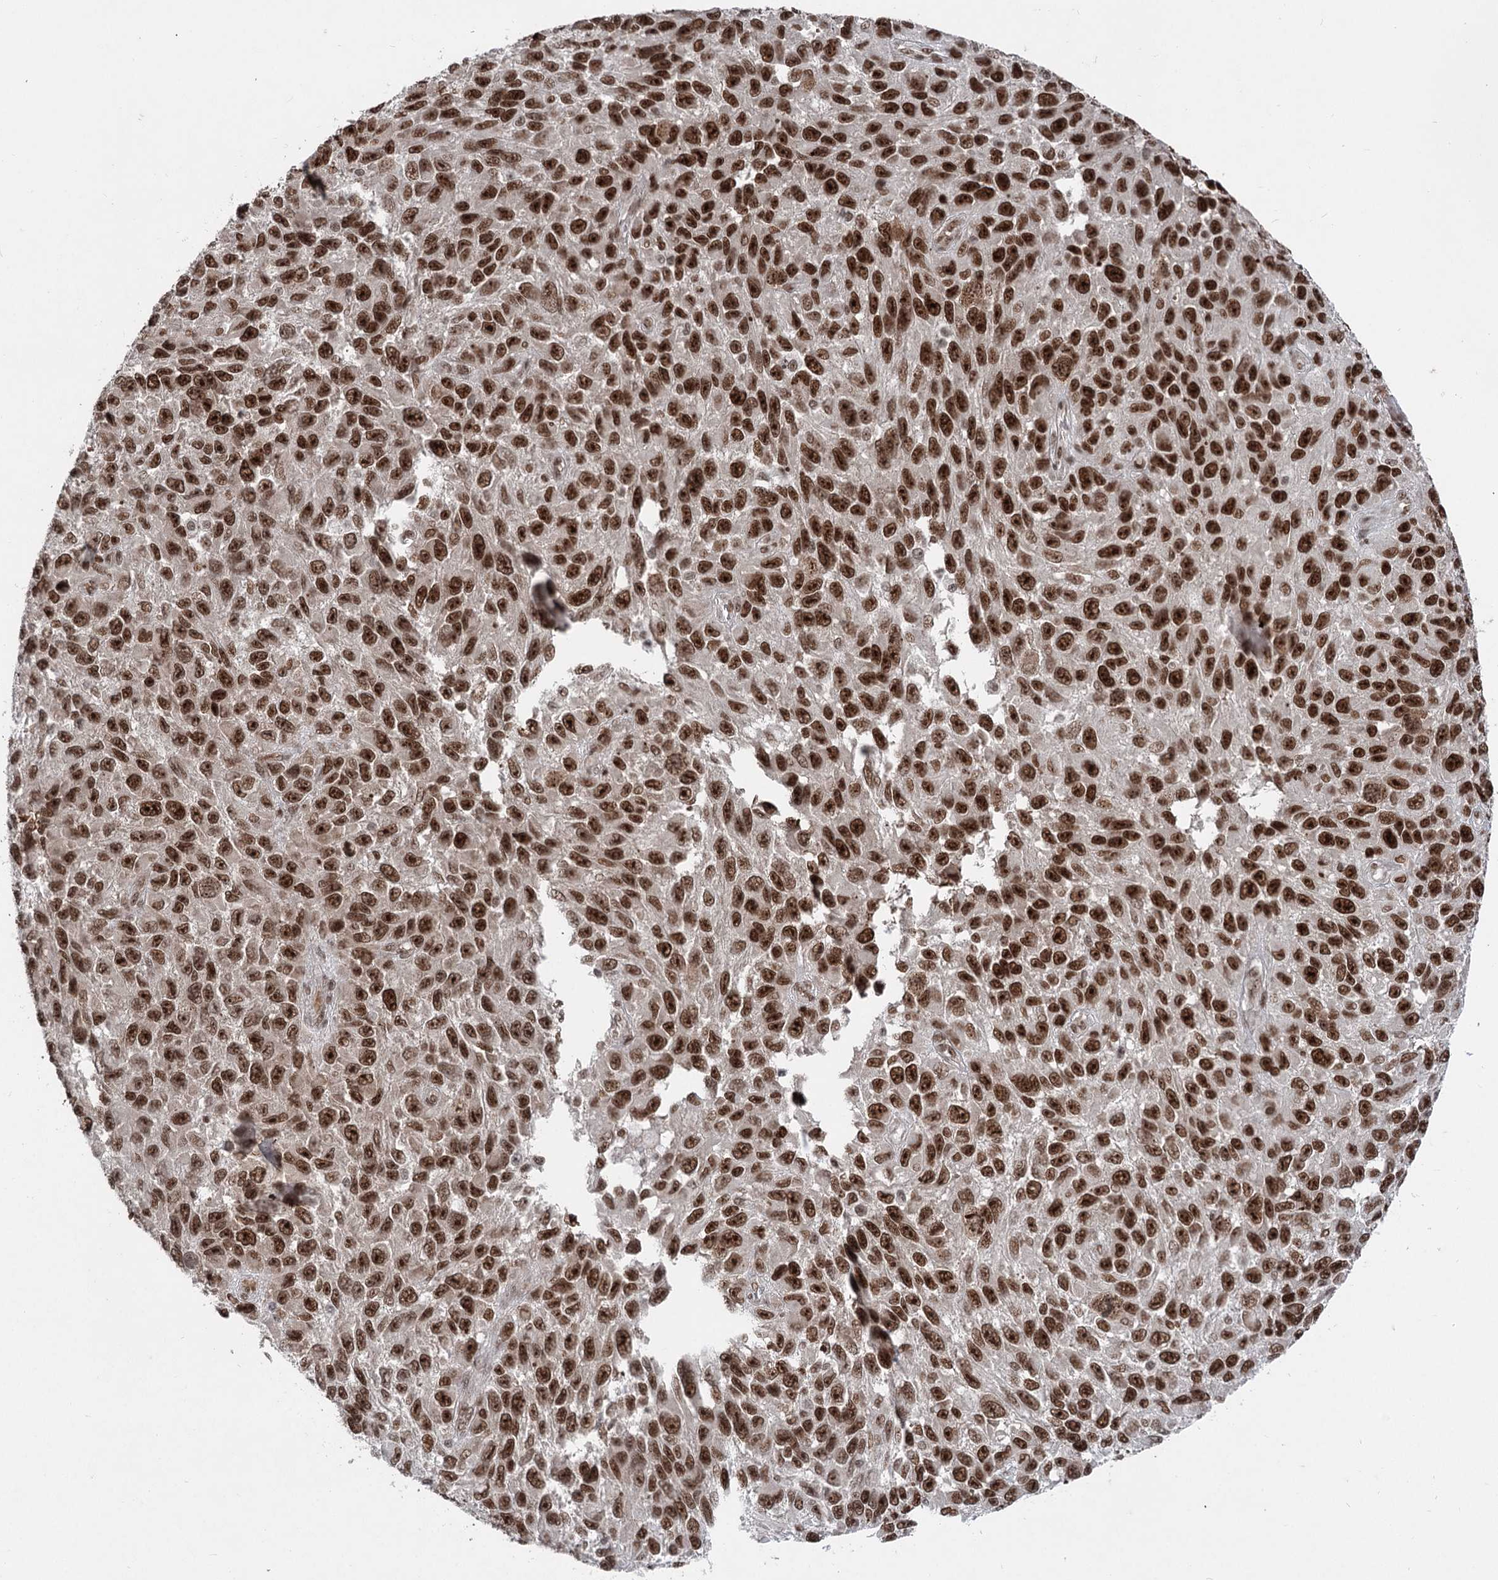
{"staining": {"intensity": "strong", "quantity": ">75%", "location": "nuclear"}, "tissue": "melanoma", "cell_type": "Tumor cells", "image_type": "cancer", "snomed": [{"axis": "morphology", "description": "Malignant melanoma, NOS"}, {"axis": "topography", "description": "Skin"}], "caption": "The photomicrograph shows staining of malignant melanoma, revealing strong nuclear protein positivity (brown color) within tumor cells.", "gene": "CGGBP1", "patient": {"sex": "female", "age": 96}}